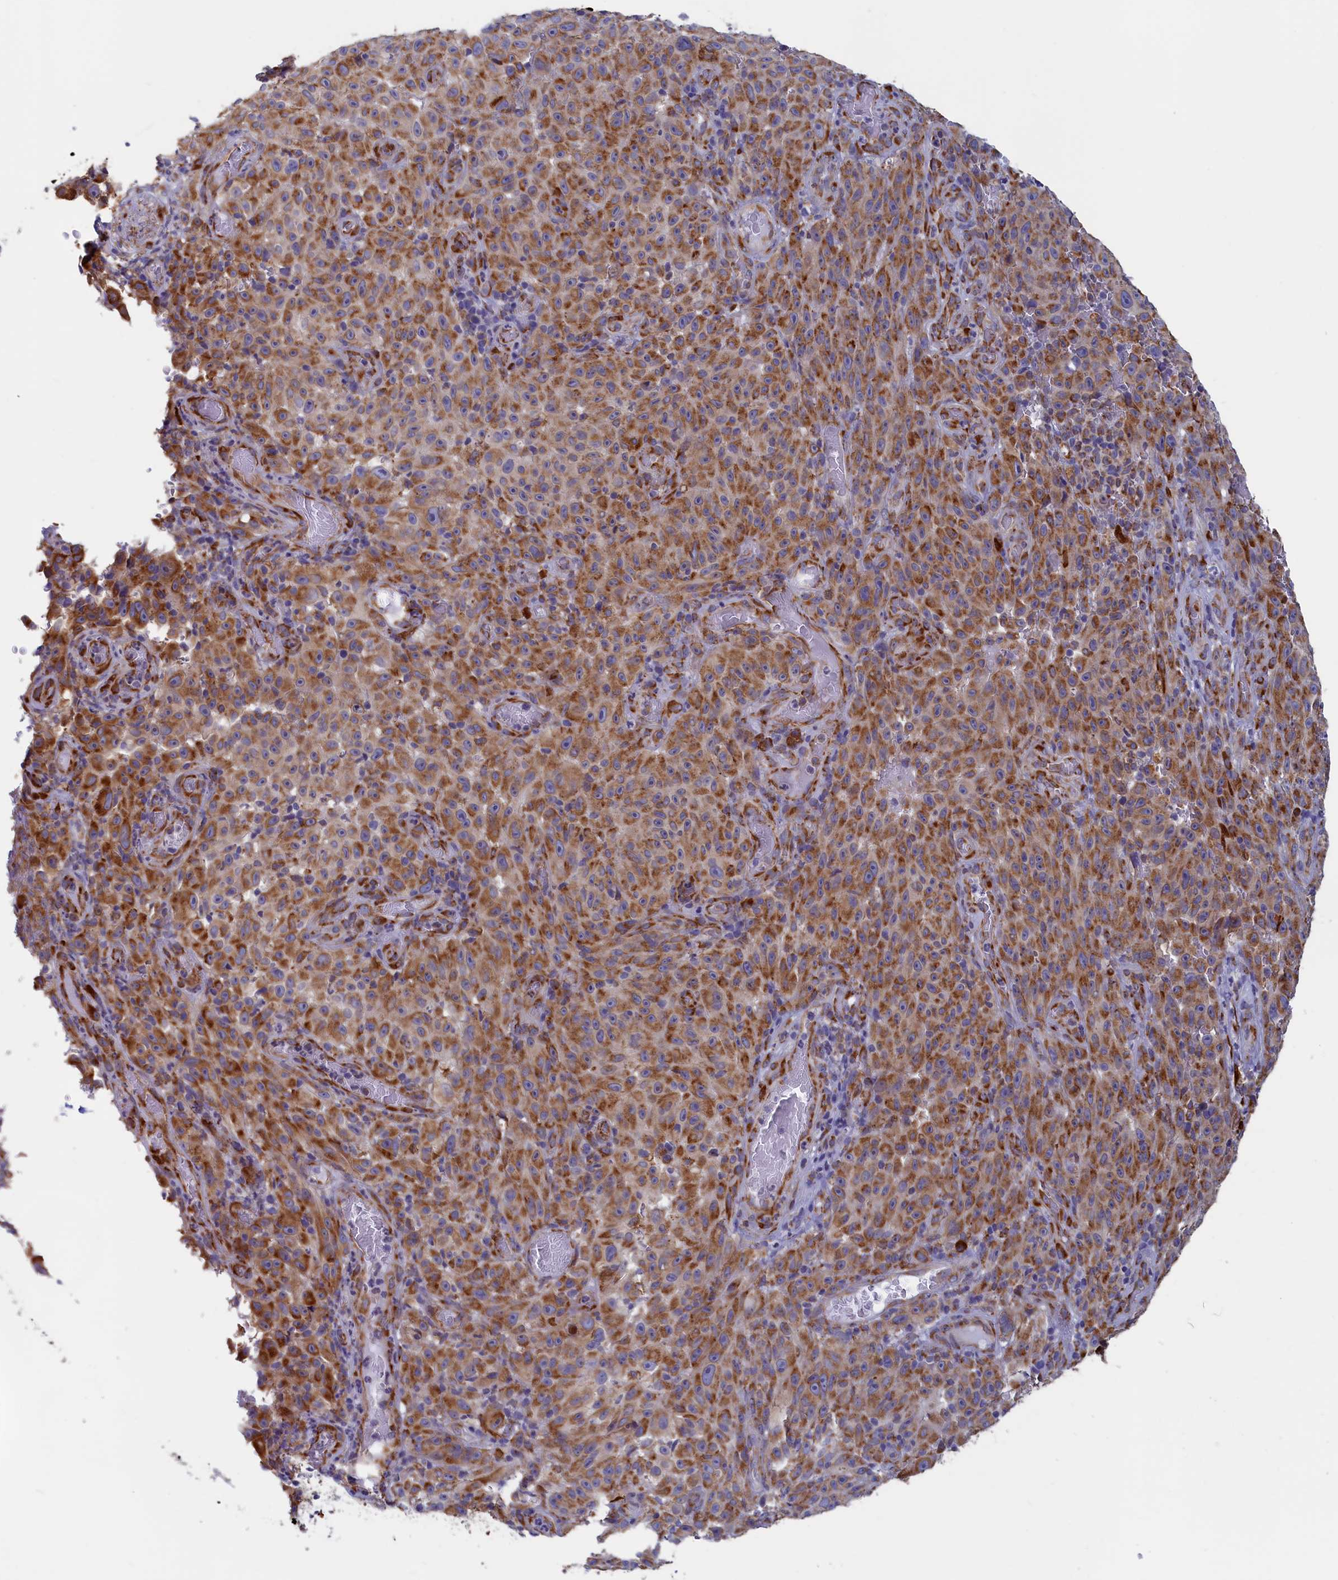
{"staining": {"intensity": "moderate", "quantity": ">75%", "location": "cytoplasmic/membranous"}, "tissue": "melanoma", "cell_type": "Tumor cells", "image_type": "cancer", "snomed": [{"axis": "morphology", "description": "Malignant melanoma, NOS"}, {"axis": "topography", "description": "Skin"}], "caption": "There is medium levels of moderate cytoplasmic/membranous staining in tumor cells of melanoma, as demonstrated by immunohistochemical staining (brown color).", "gene": "CCDC68", "patient": {"sex": "female", "age": 82}}